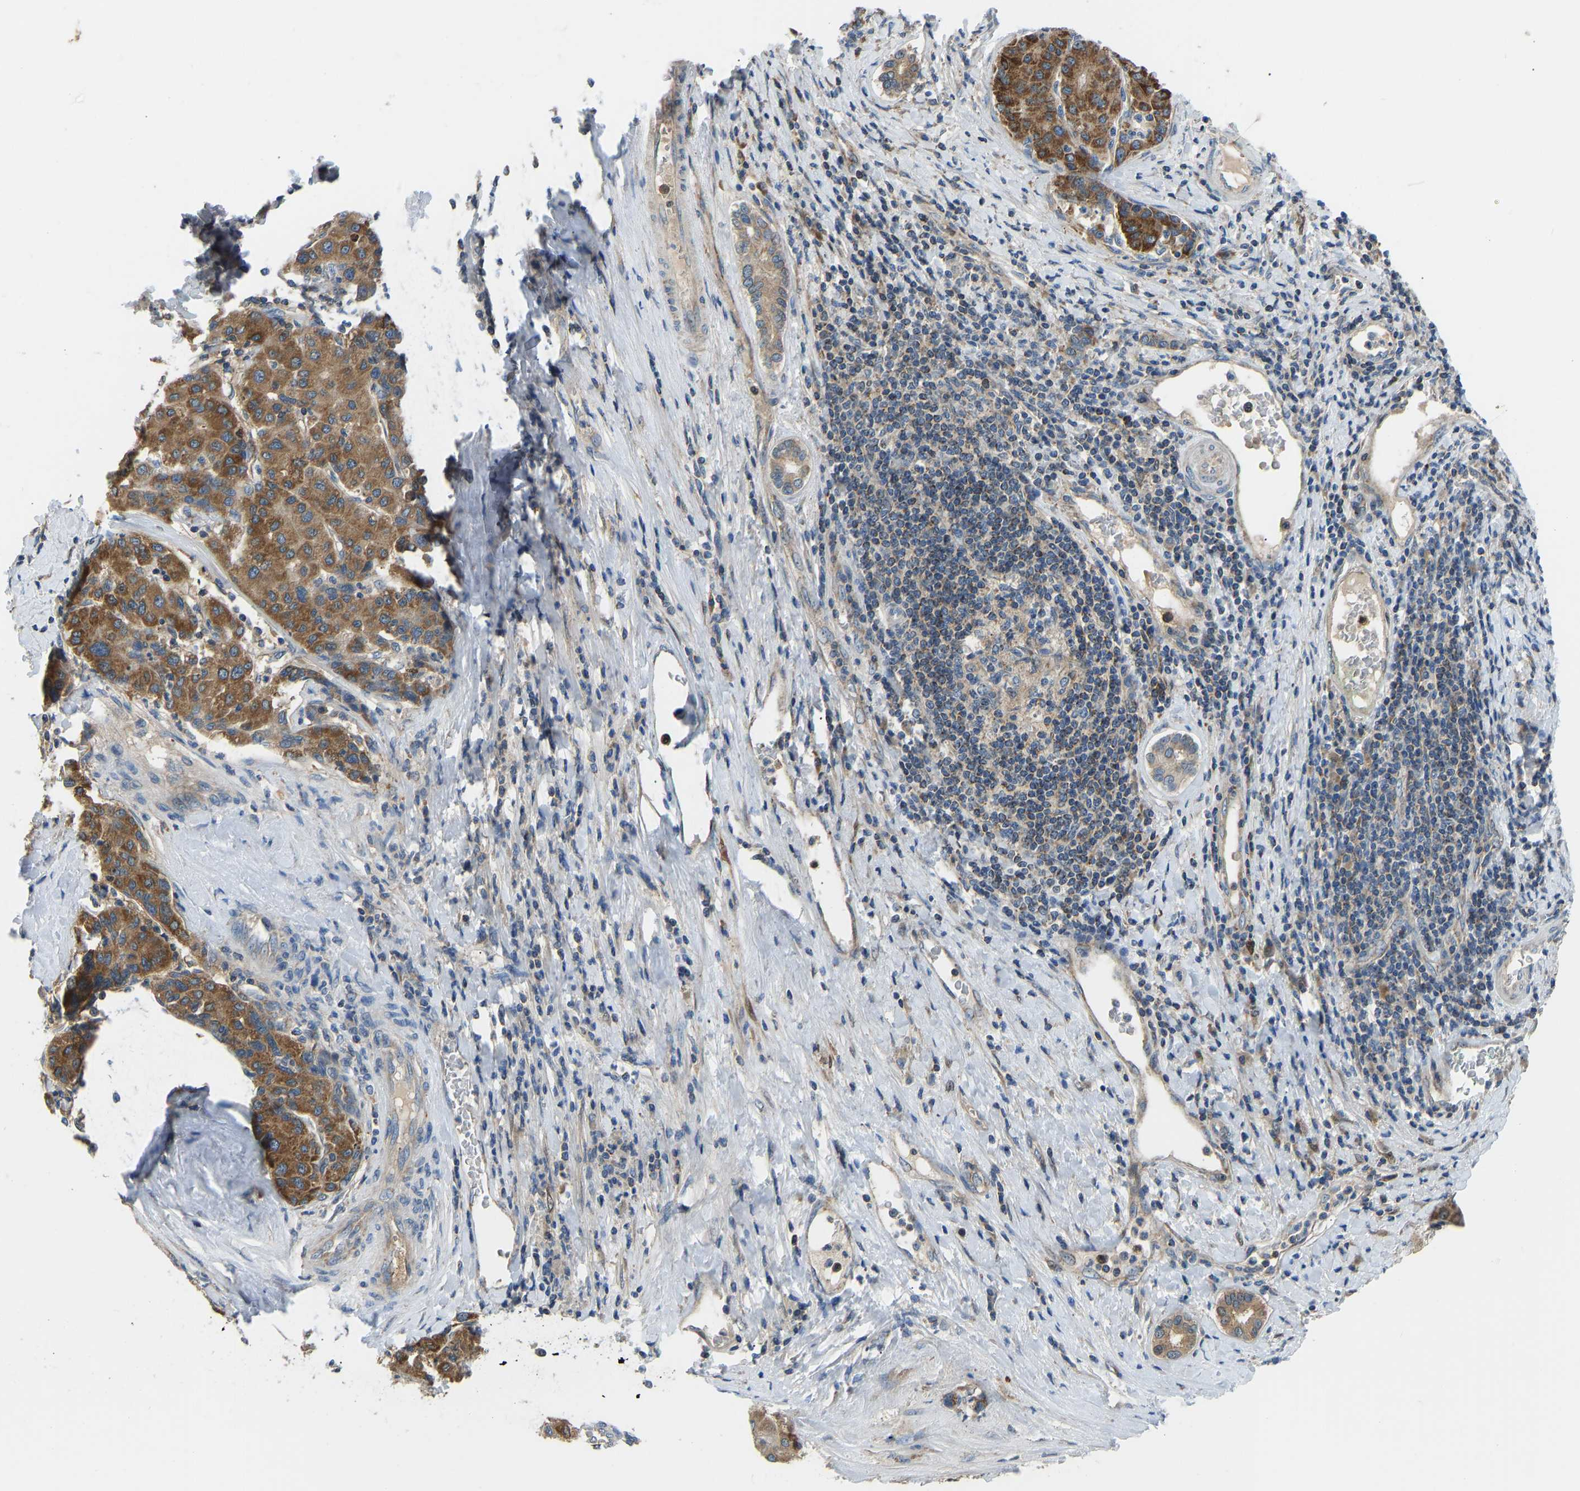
{"staining": {"intensity": "moderate", "quantity": ">75%", "location": "cytoplasmic/membranous"}, "tissue": "liver cancer", "cell_type": "Tumor cells", "image_type": "cancer", "snomed": [{"axis": "morphology", "description": "Carcinoma, Hepatocellular, NOS"}, {"axis": "topography", "description": "Liver"}], "caption": "The histopathology image exhibits staining of liver hepatocellular carcinoma, revealing moderate cytoplasmic/membranous protein staining (brown color) within tumor cells. The staining is performed using DAB (3,3'-diaminobenzidine) brown chromogen to label protein expression. The nuclei are counter-stained blue using hematoxylin.", "gene": "RBP1", "patient": {"sex": "male", "age": 65}}